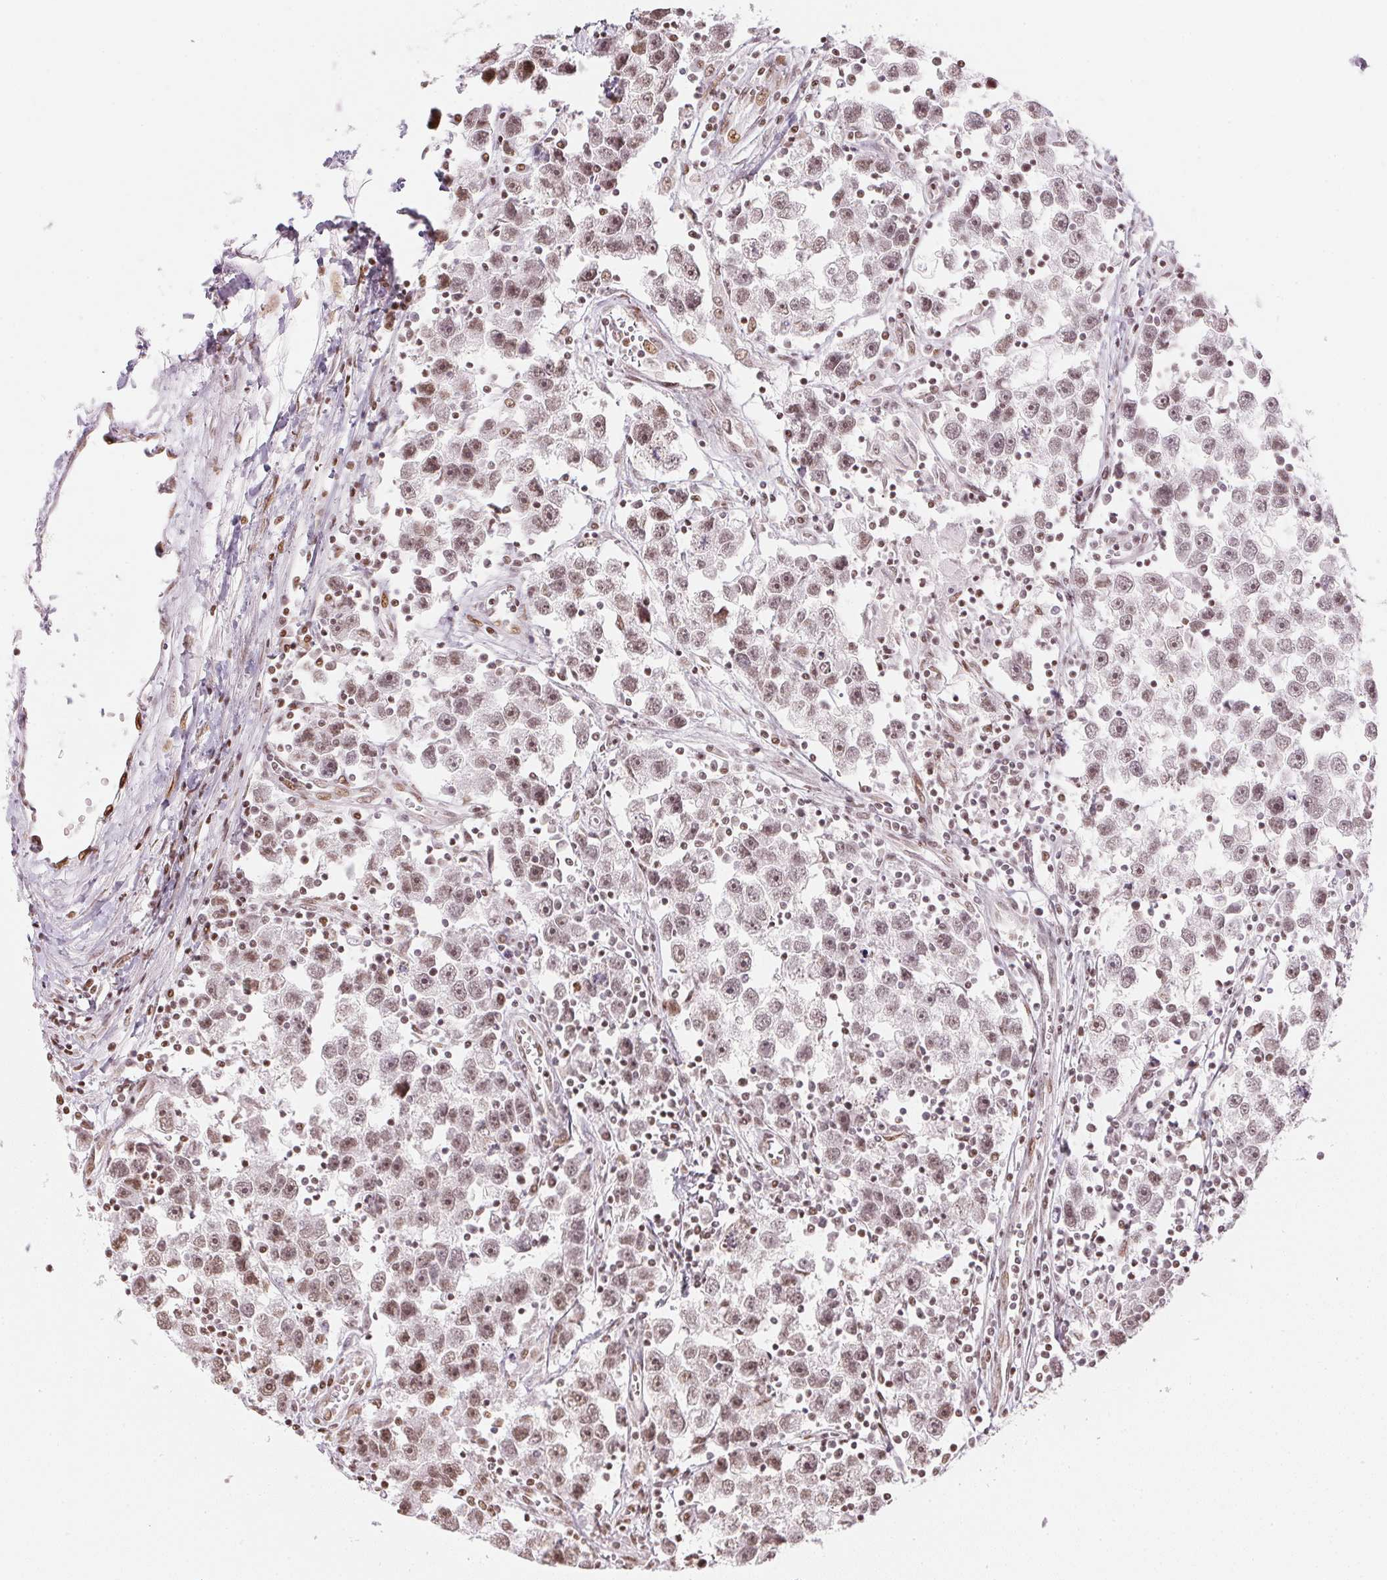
{"staining": {"intensity": "weak", "quantity": "25%-75%", "location": "nuclear"}, "tissue": "testis cancer", "cell_type": "Tumor cells", "image_type": "cancer", "snomed": [{"axis": "morphology", "description": "Seminoma, NOS"}, {"axis": "topography", "description": "Testis"}], "caption": "The micrograph reveals staining of testis seminoma, revealing weak nuclear protein staining (brown color) within tumor cells.", "gene": "KAT6A", "patient": {"sex": "male", "age": 30}}